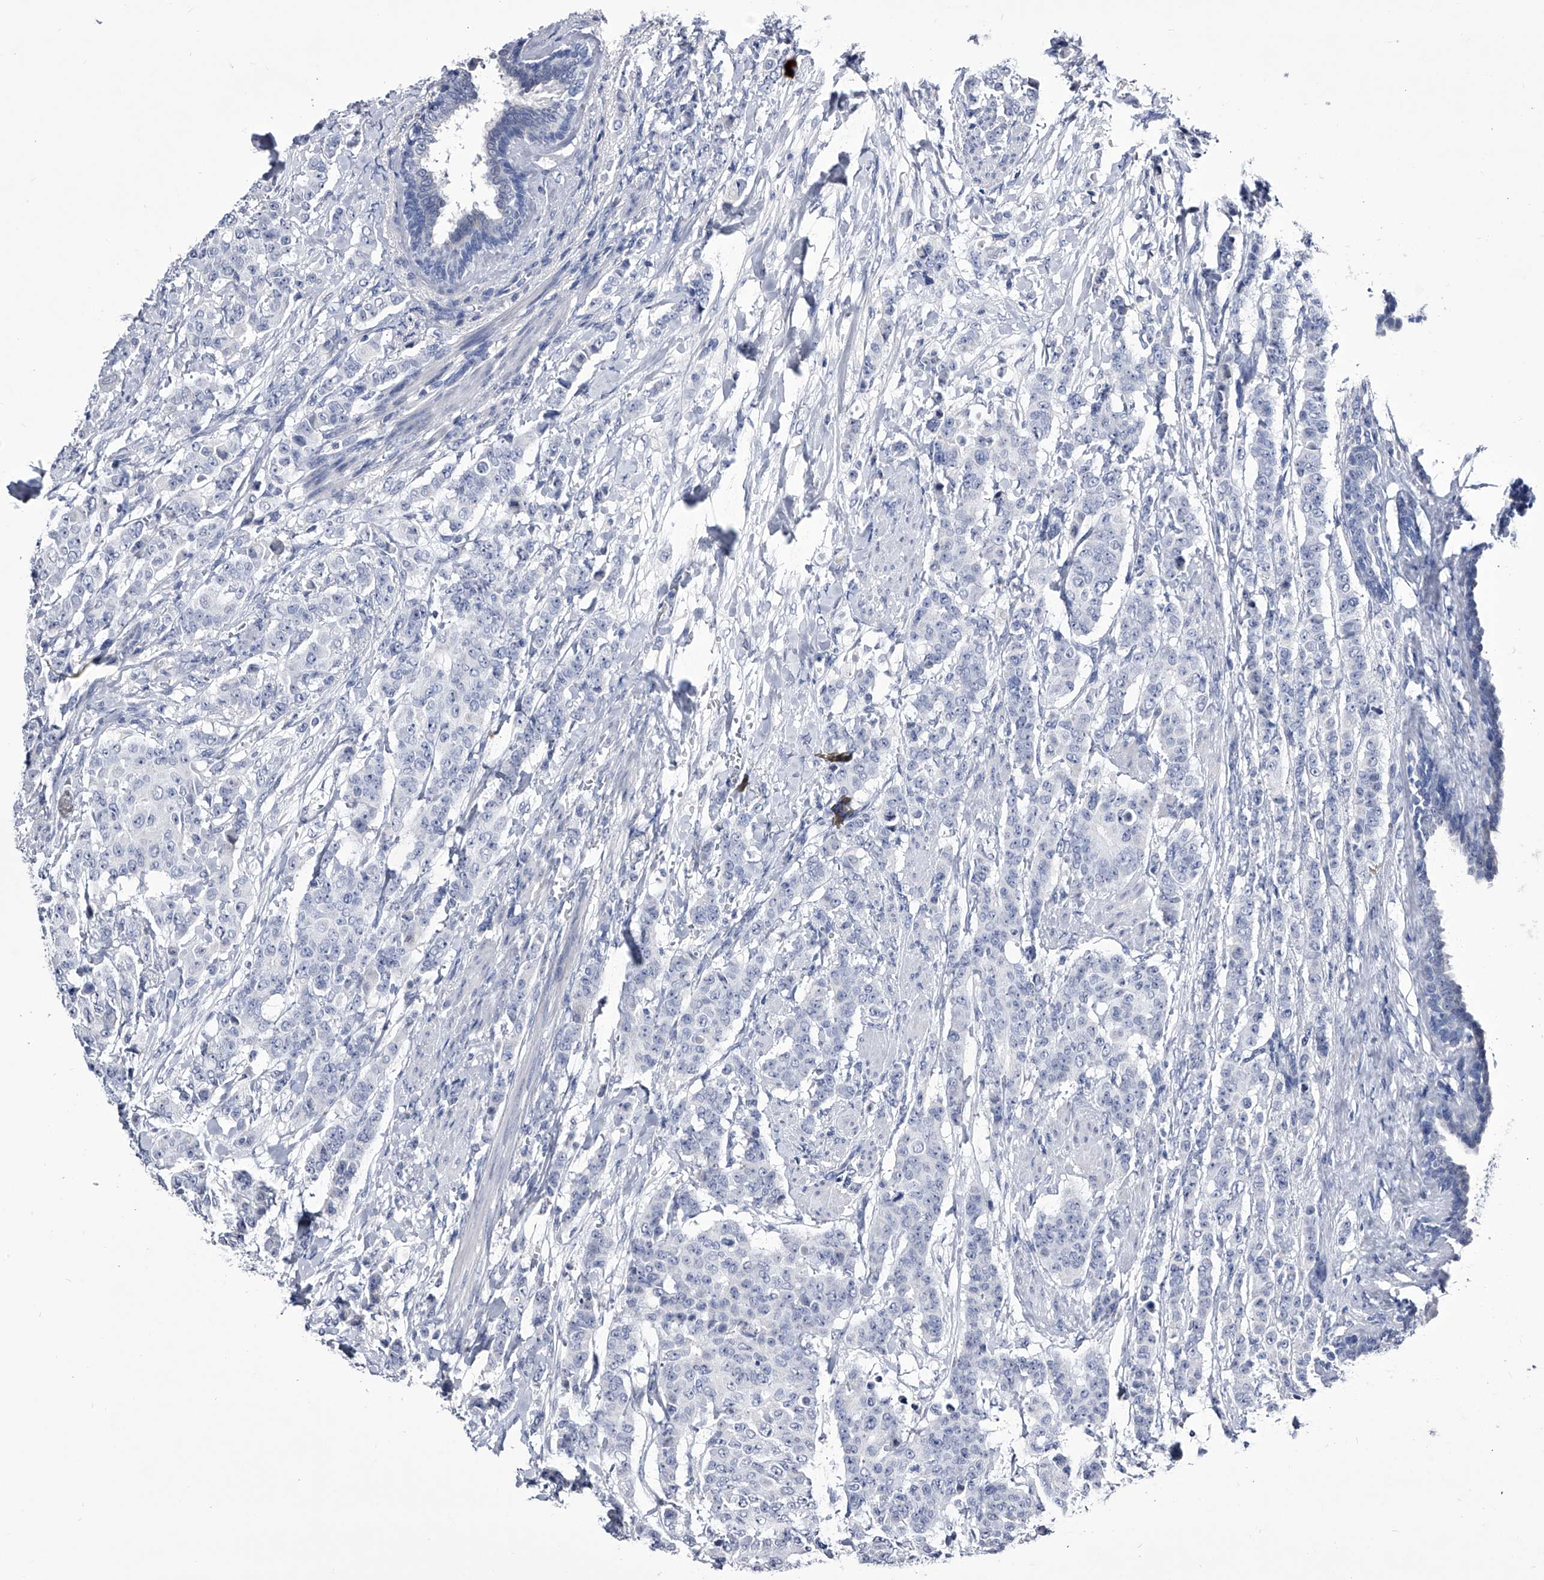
{"staining": {"intensity": "negative", "quantity": "none", "location": "none"}, "tissue": "breast cancer", "cell_type": "Tumor cells", "image_type": "cancer", "snomed": [{"axis": "morphology", "description": "Duct carcinoma"}, {"axis": "topography", "description": "Breast"}], "caption": "Image shows no significant protein positivity in tumor cells of breast intraductal carcinoma.", "gene": "CRISP2", "patient": {"sex": "female", "age": 40}}